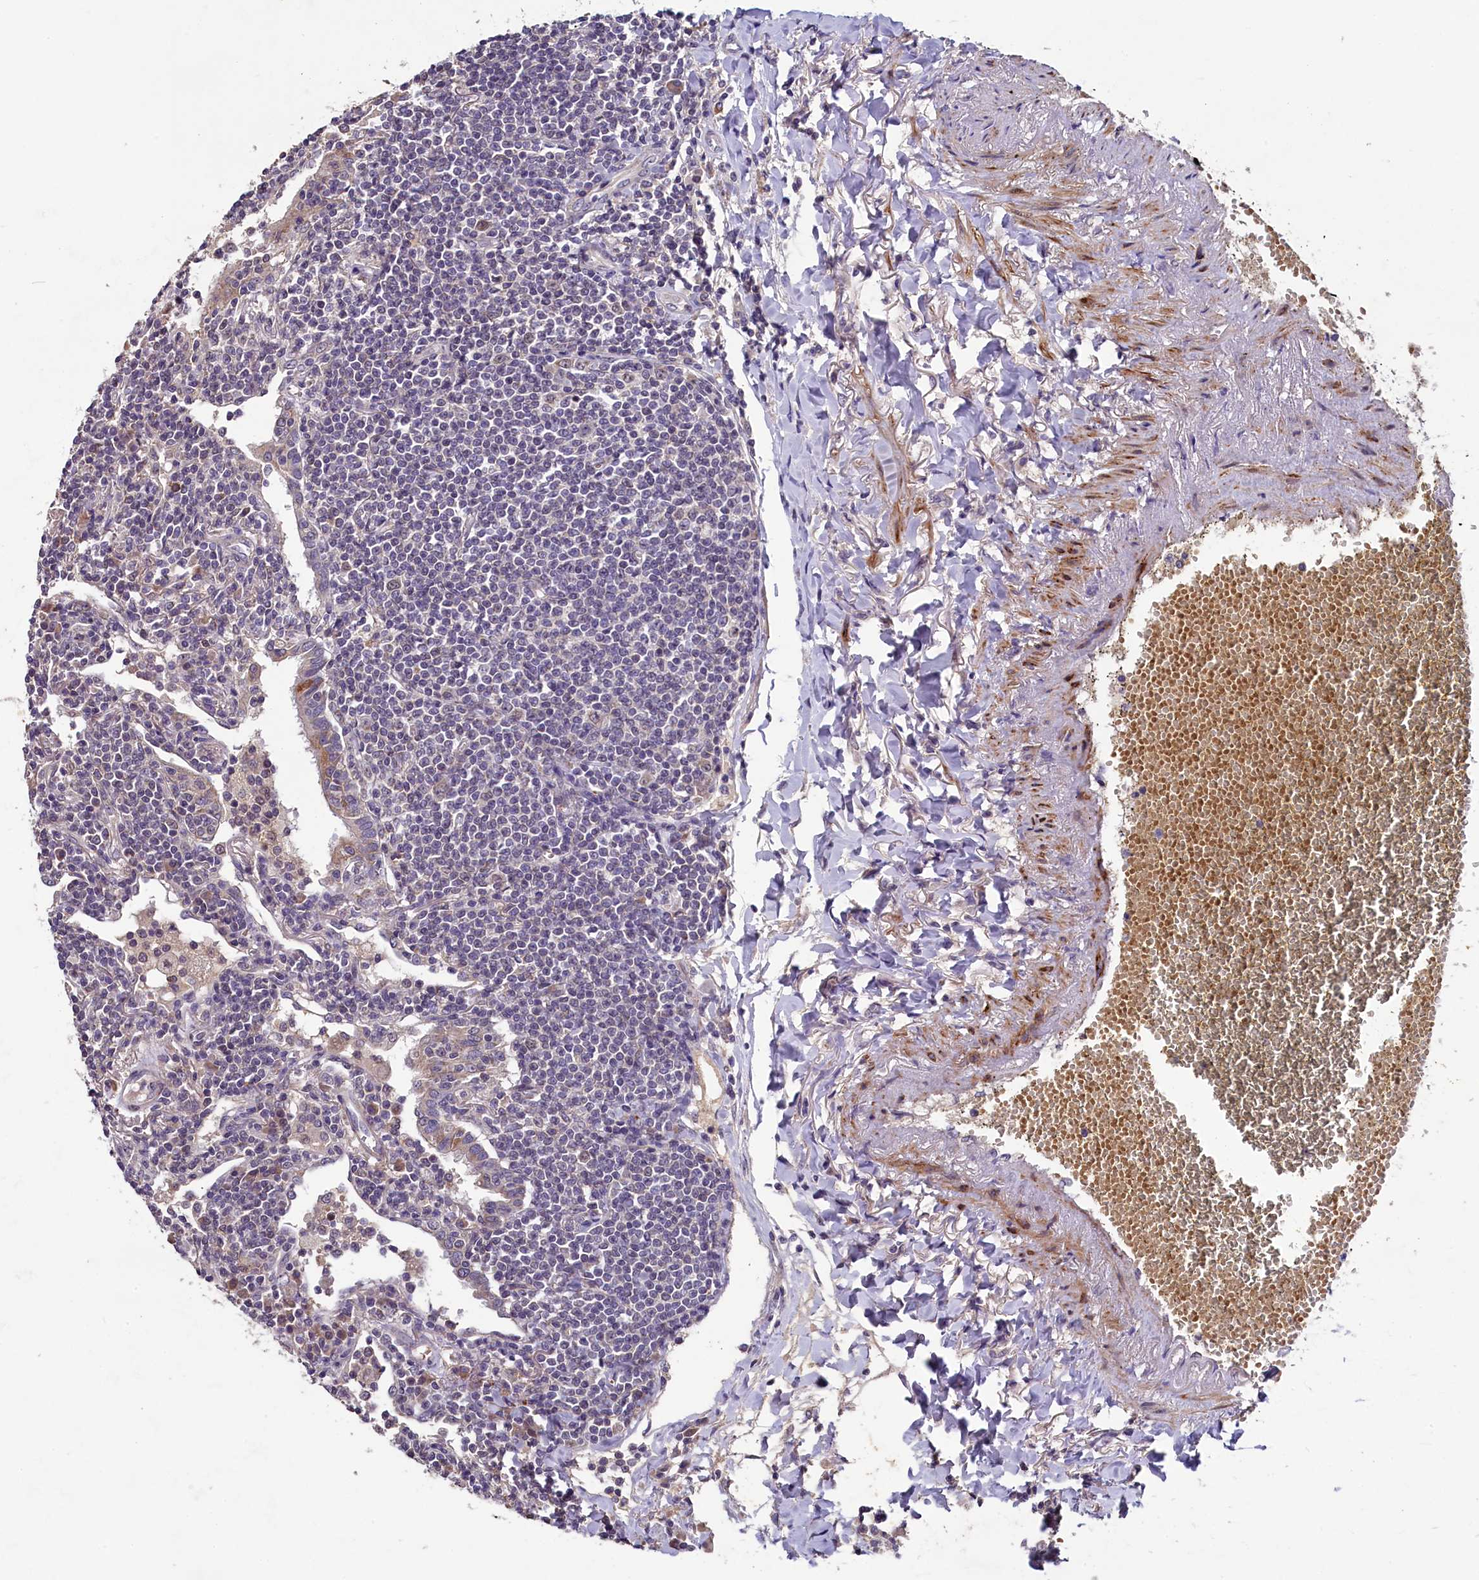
{"staining": {"intensity": "negative", "quantity": "none", "location": "none"}, "tissue": "lymphoma", "cell_type": "Tumor cells", "image_type": "cancer", "snomed": [{"axis": "morphology", "description": "Malignant lymphoma, non-Hodgkin's type, Low grade"}, {"axis": "topography", "description": "Lung"}], "caption": "IHC image of neoplastic tissue: lymphoma stained with DAB (3,3'-diaminobenzidine) reveals no significant protein expression in tumor cells. Nuclei are stained in blue.", "gene": "SLC39A6", "patient": {"sex": "female", "age": 71}}